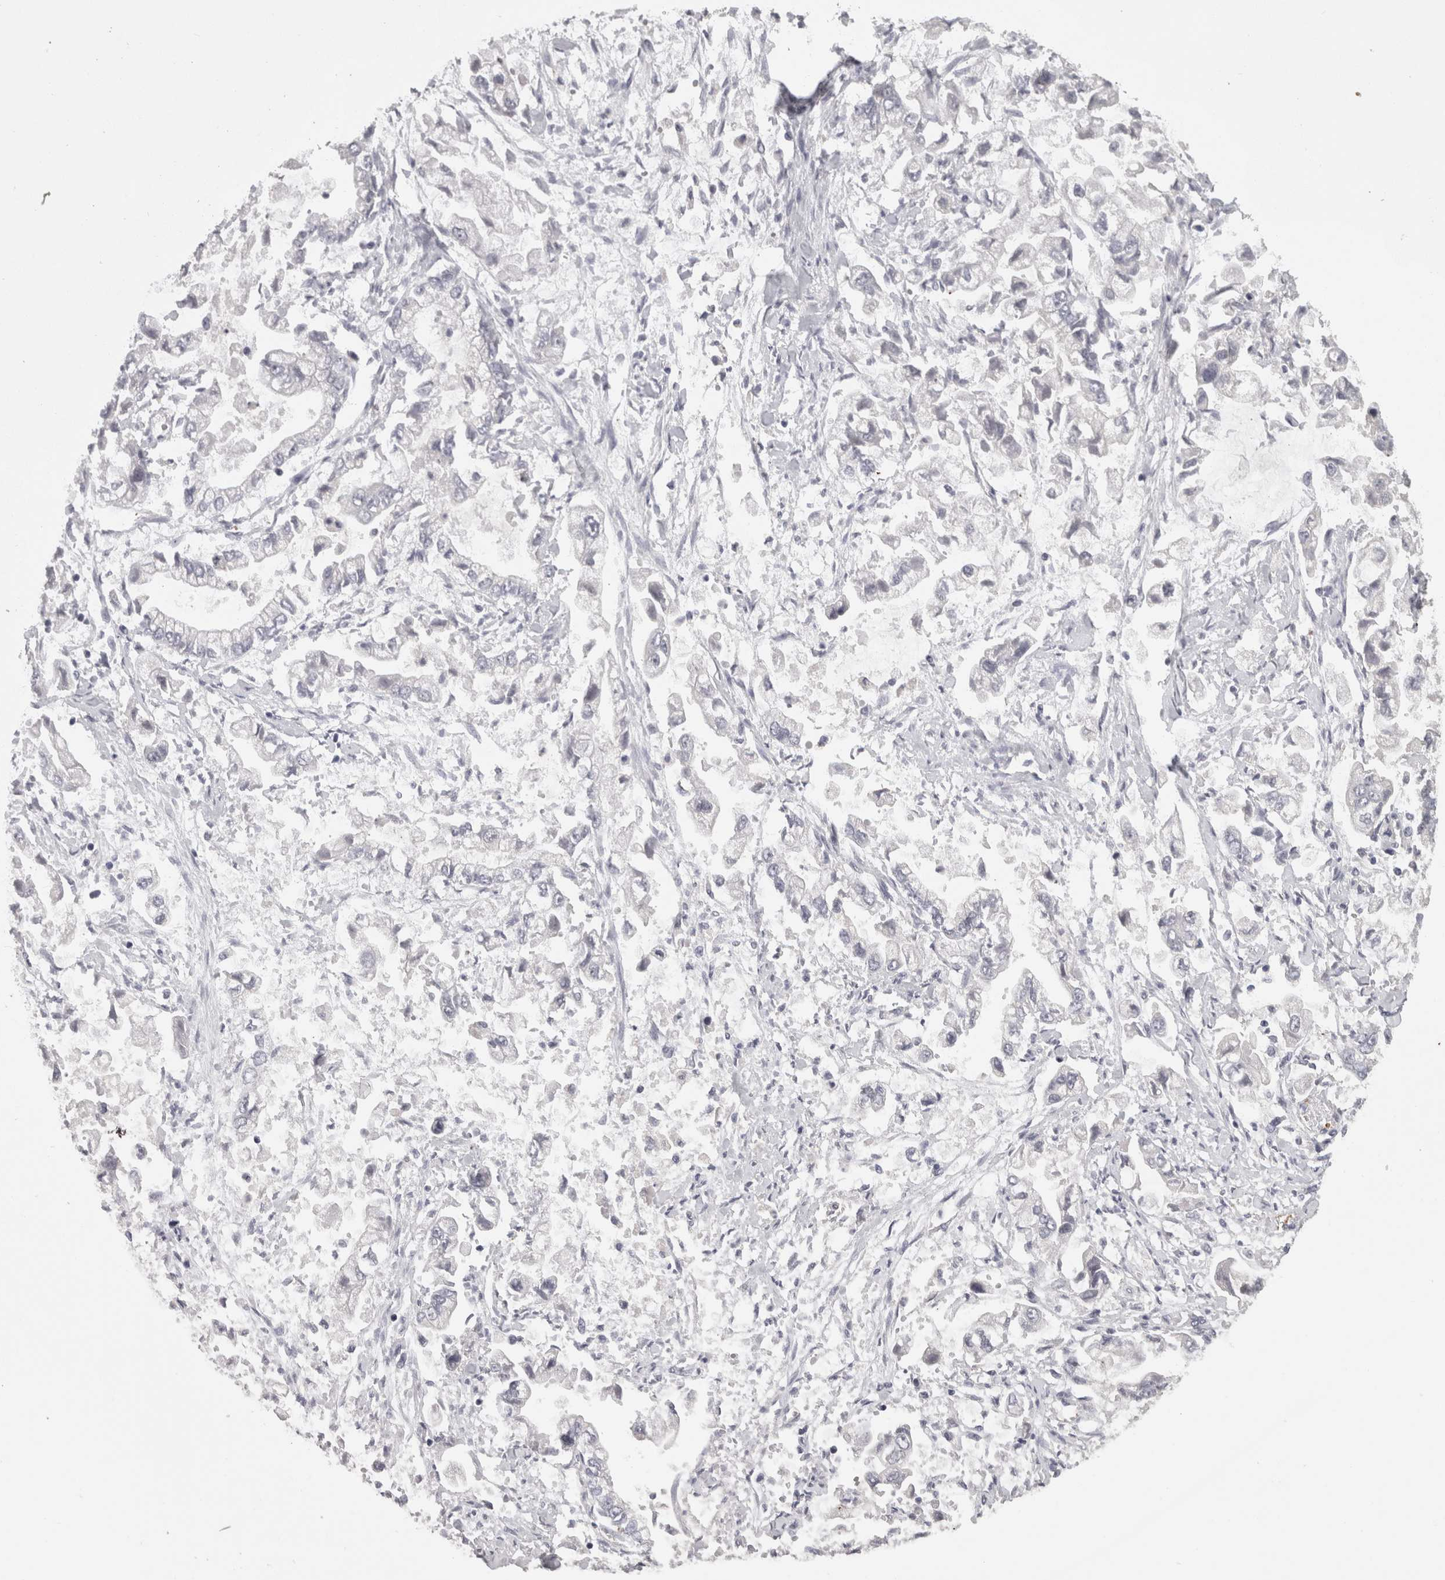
{"staining": {"intensity": "negative", "quantity": "none", "location": "none"}, "tissue": "stomach cancer", "cell_type": "Tumor cells", "image_type": "cancer", "snomed": [{"axis": "morphology", "description": "Normal tissue, NOS"}, {"axis": "morphology", "description": "Adenocarcinoma, NOS"}, {"axis": "topography", "description": "Stomach"}], "caption": "High magnification brightfield microscopy of stomach cancer (adenocarcinoma) stained with DAB (brown) and counterstained with hematoxylin (blue): tumor cells show no significant positivity.", "gene": "RMDN1", "patient": {"sex": "male", "age": 62}}